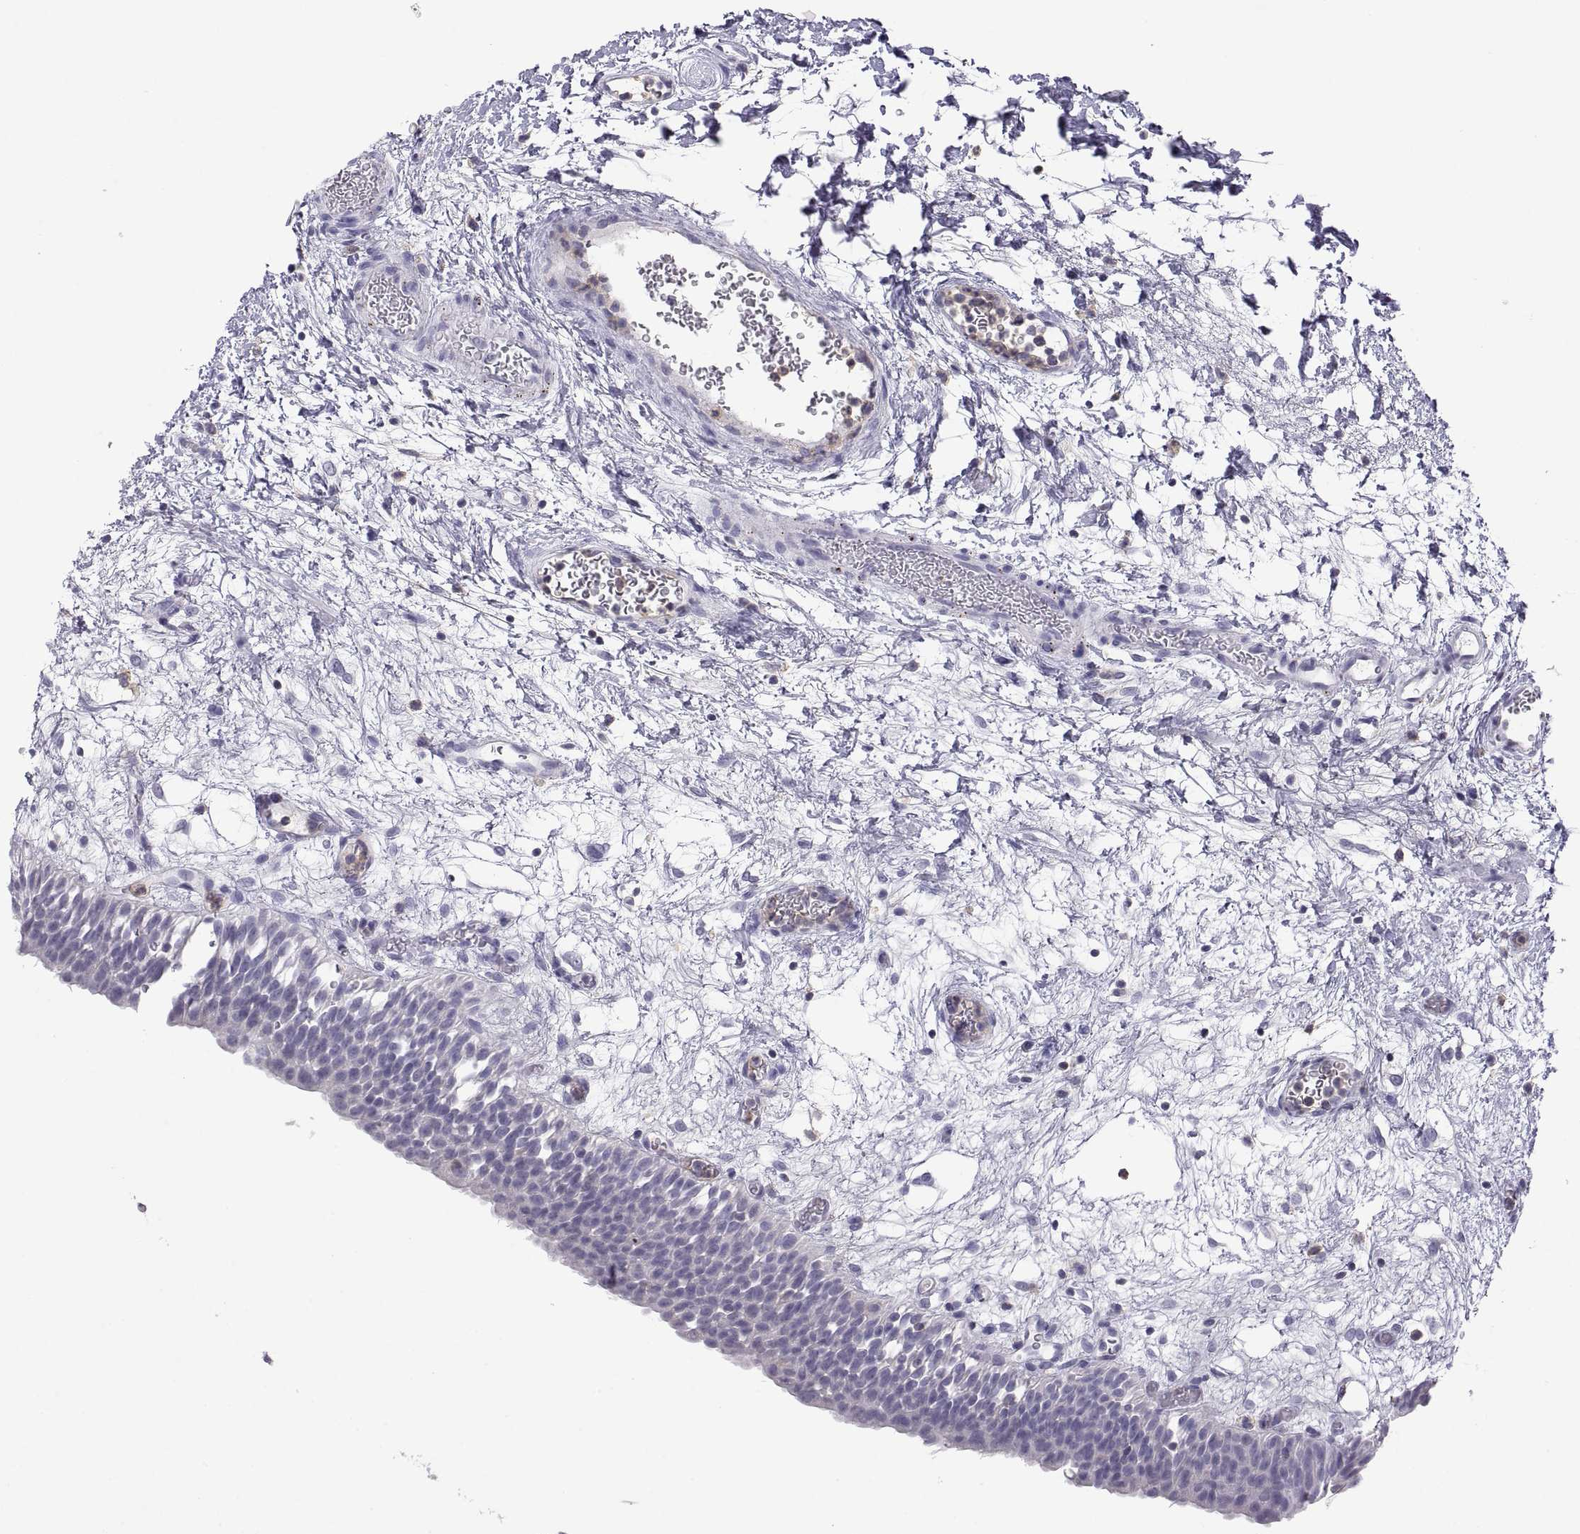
{"staining": {"intensity": "negative", "quantity": "none", "location": "none"}, "tissue": "urinary bladder", "cell_type": "Urothelial cells", "image_type": "normal", "snomed": [{"axis": "morphology", "description": "Normal tissue, NOS"}, {"axis": "topography", "description": "Urinary bladder"}], "caption": "Protein analysis of normal urinary bladder exhibits no significant staining in urothelial cells. (DAB IHC, high magnification).", "gene": "RGS19", "patient": {"sex": "male", "age": 76}}